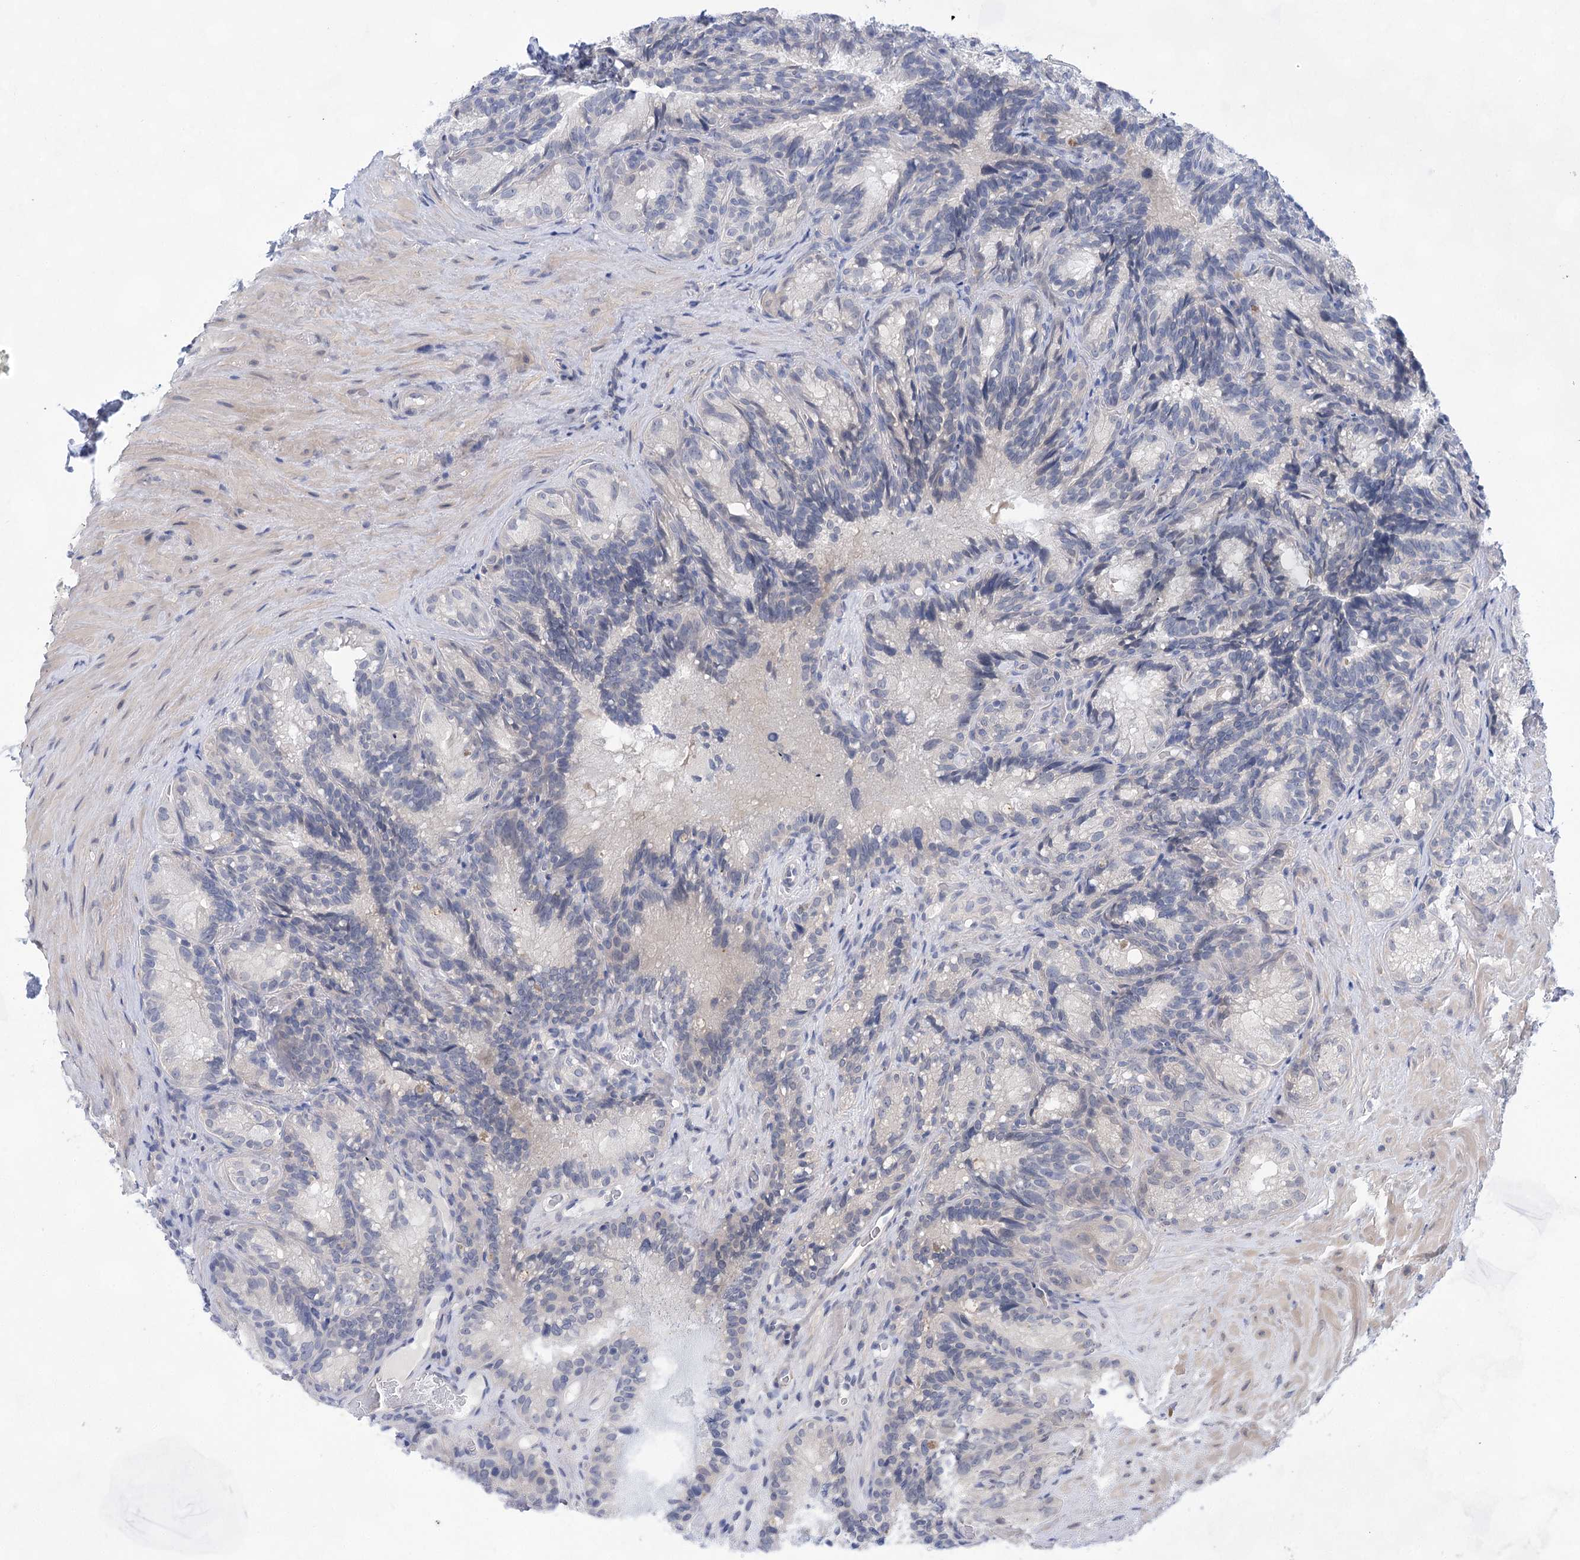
{"staining": {"intensity": "negative", "quantity": "none", "location": "none"}, "tissue": "seminal vesicle", "cell_type": "Glandular cells", "image_type": "normal", "snomed": [{"axis": "morphology", "description": "Normal tissue, NOS"}, {"axis": "topography", "description": "Seminal veicle"}], "caption": "Protein analysis of benign seminal vesicle exhibits no significant staining in glandular cells.", "gene": "LALBA", "patient": {"sex": "male", "age": 60}}